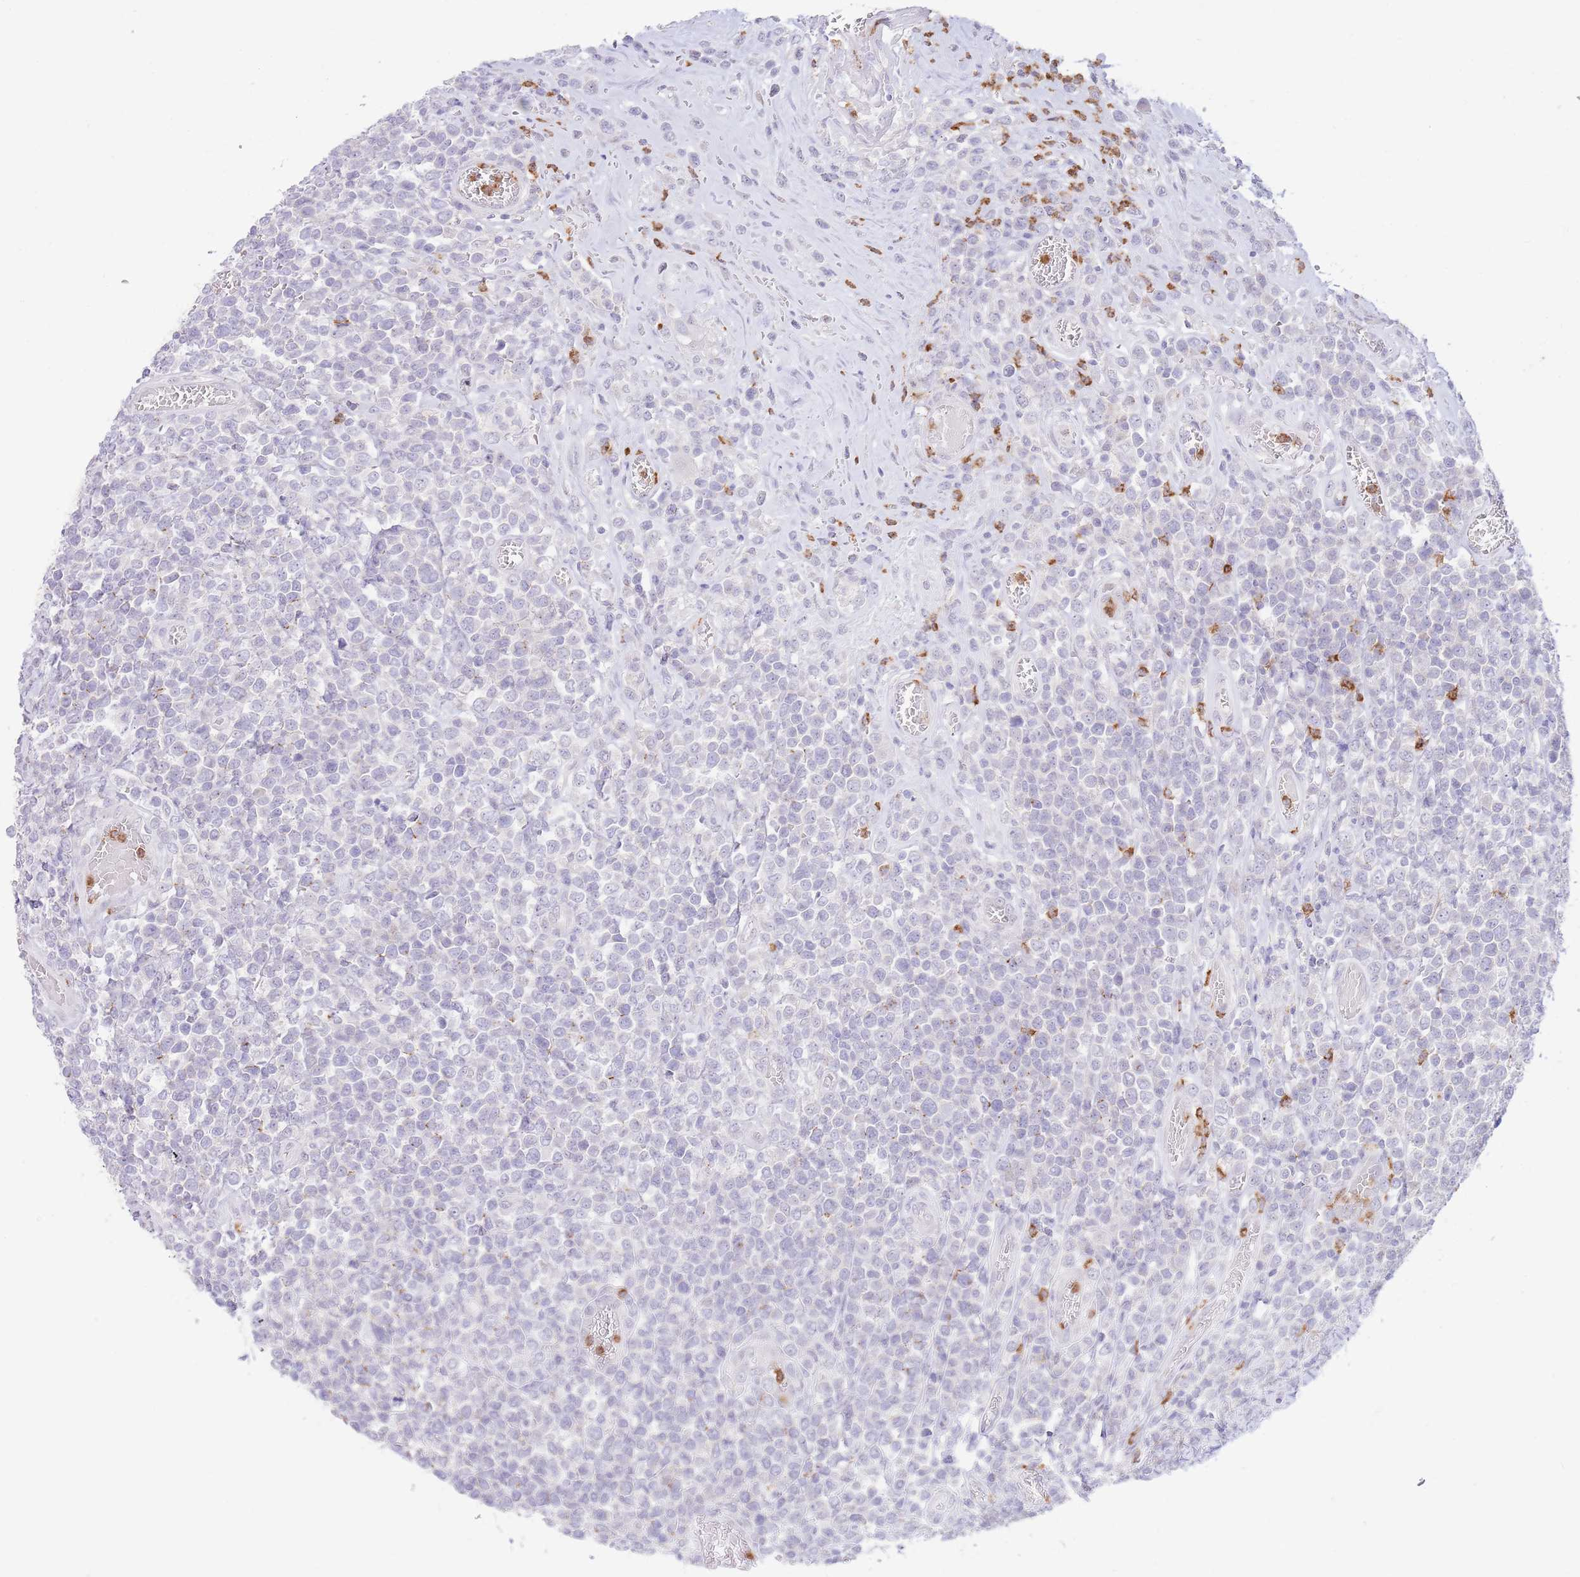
{"staining": {"intensity": "negative", "quantity": "none", "location": "none"}, "tissue": "lymphoma", "cell_type": "Tumor cells", "image_type": "cancer", "snomed": [{"axis": "morphology", "description": "Malignant lymphoma, non-Hodgkin's type, High grade"}, {"axis": "topography", "description": "Soft tissue"}], "caption": "The histopathology image shows no staining of tumor cells in malignant lymphoma, non-Hodgkin's type (high-grade).", "gene": "LCLAT1", "patient": {"sex": "female", "age": 56}}